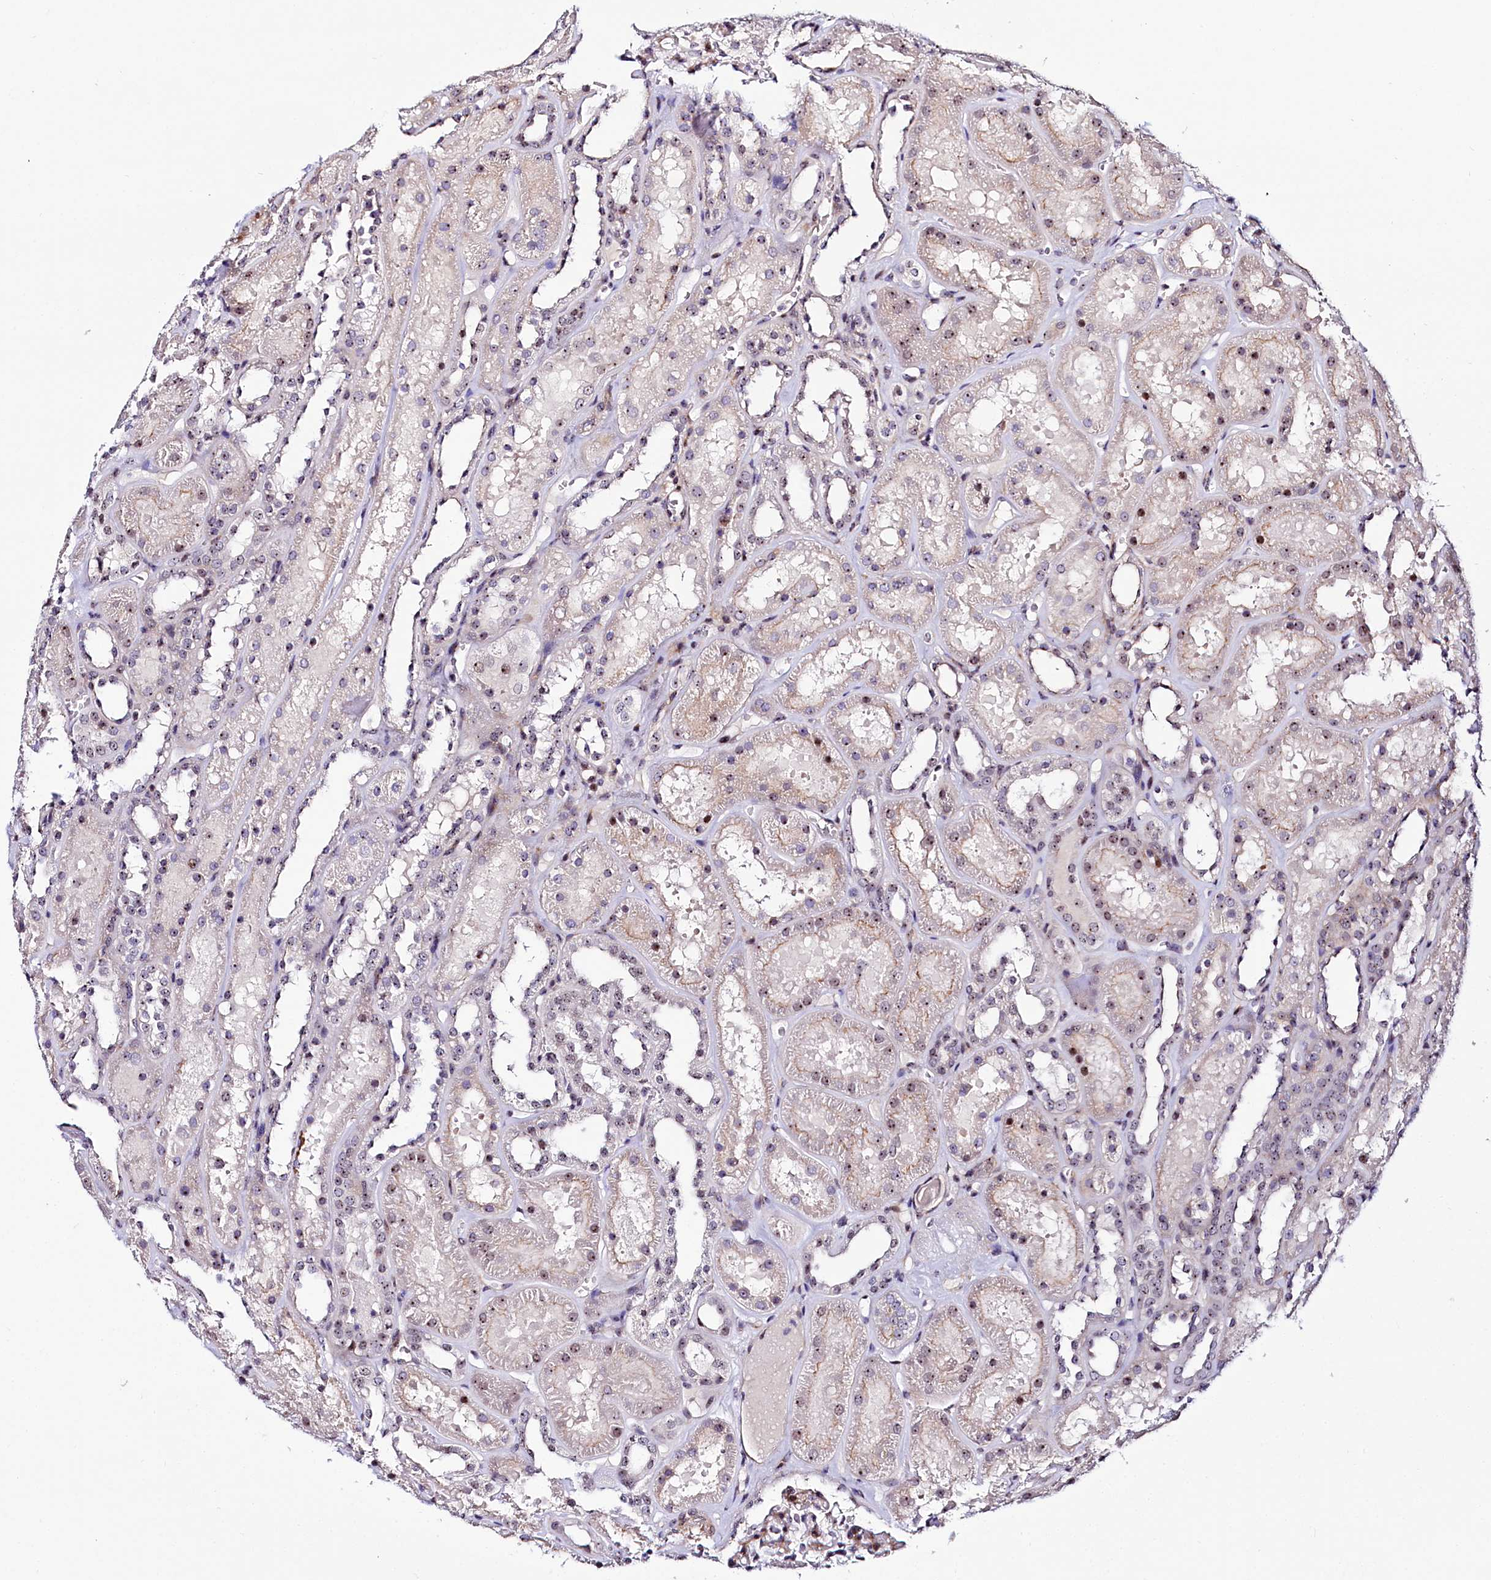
{"staining": {"intensity": "moderate", "quantity": "25%-75%", "location": "cytoplasmic/membranous,nuclear"}, "tissue": "kidney", "cell_type": "Cells in glomeruli", "image_type": "normal", "snomed": [{"axis": "morphology", "description": "Normal tissue, NOS"}, {"axis": "topography", "description": "Kidney"}], "caption": "Immunohistochemical staining of unremarkable human kidney demonstrates 25%-75% levels of moderate cytoplasmic/membranous,nuclear protein positivity in approximately 25%-75% of cells in glomeruli. (DAB (3,3'-diaminobenzidine) IHC with brightfield microscopy, high magnification).", "gene": "TCOF1", "patient": {"sex": "female", "age": 41}}